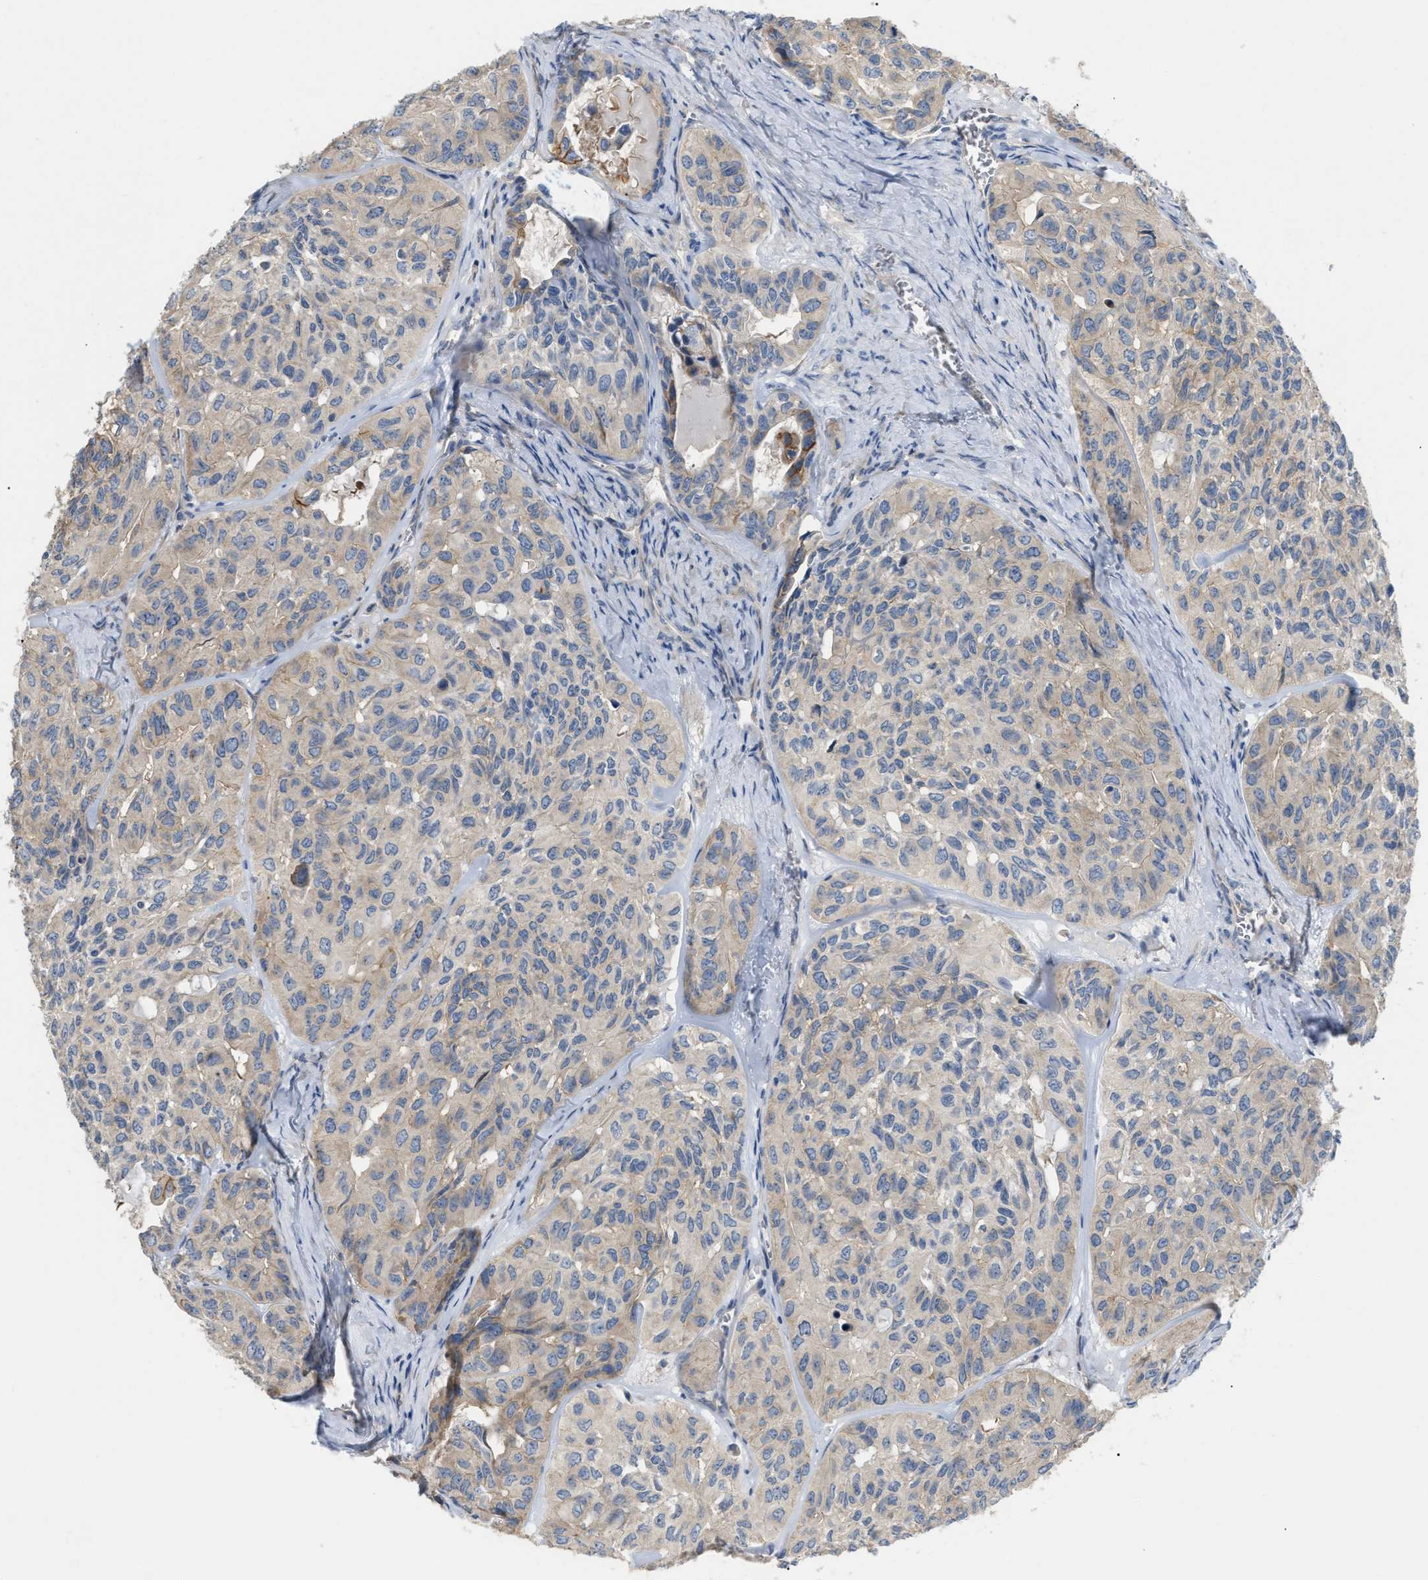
{"staining": {"intensity": "weak", "quantity": "<25%", "location": "cytoplasmic/membranous"}, "tissue": "head and neck cancer", "cell_type": "Tumor cells", "image_type": "cancer", "snomed": [{"axis": "morphology", "description": "Adenocarcinoma, NOS"}, {"axis": "topography", "description": "Salivary gland, NOS"}, {"axis": "topography", "description": "Head-Neck"}], "caption": "Adenocarcinoma (head and neck) stained for a protein using immunohistochemistry reveals no expression tumor cells.", "gene": "DHX58", "patient": {"sex": "female", "age": 76}}